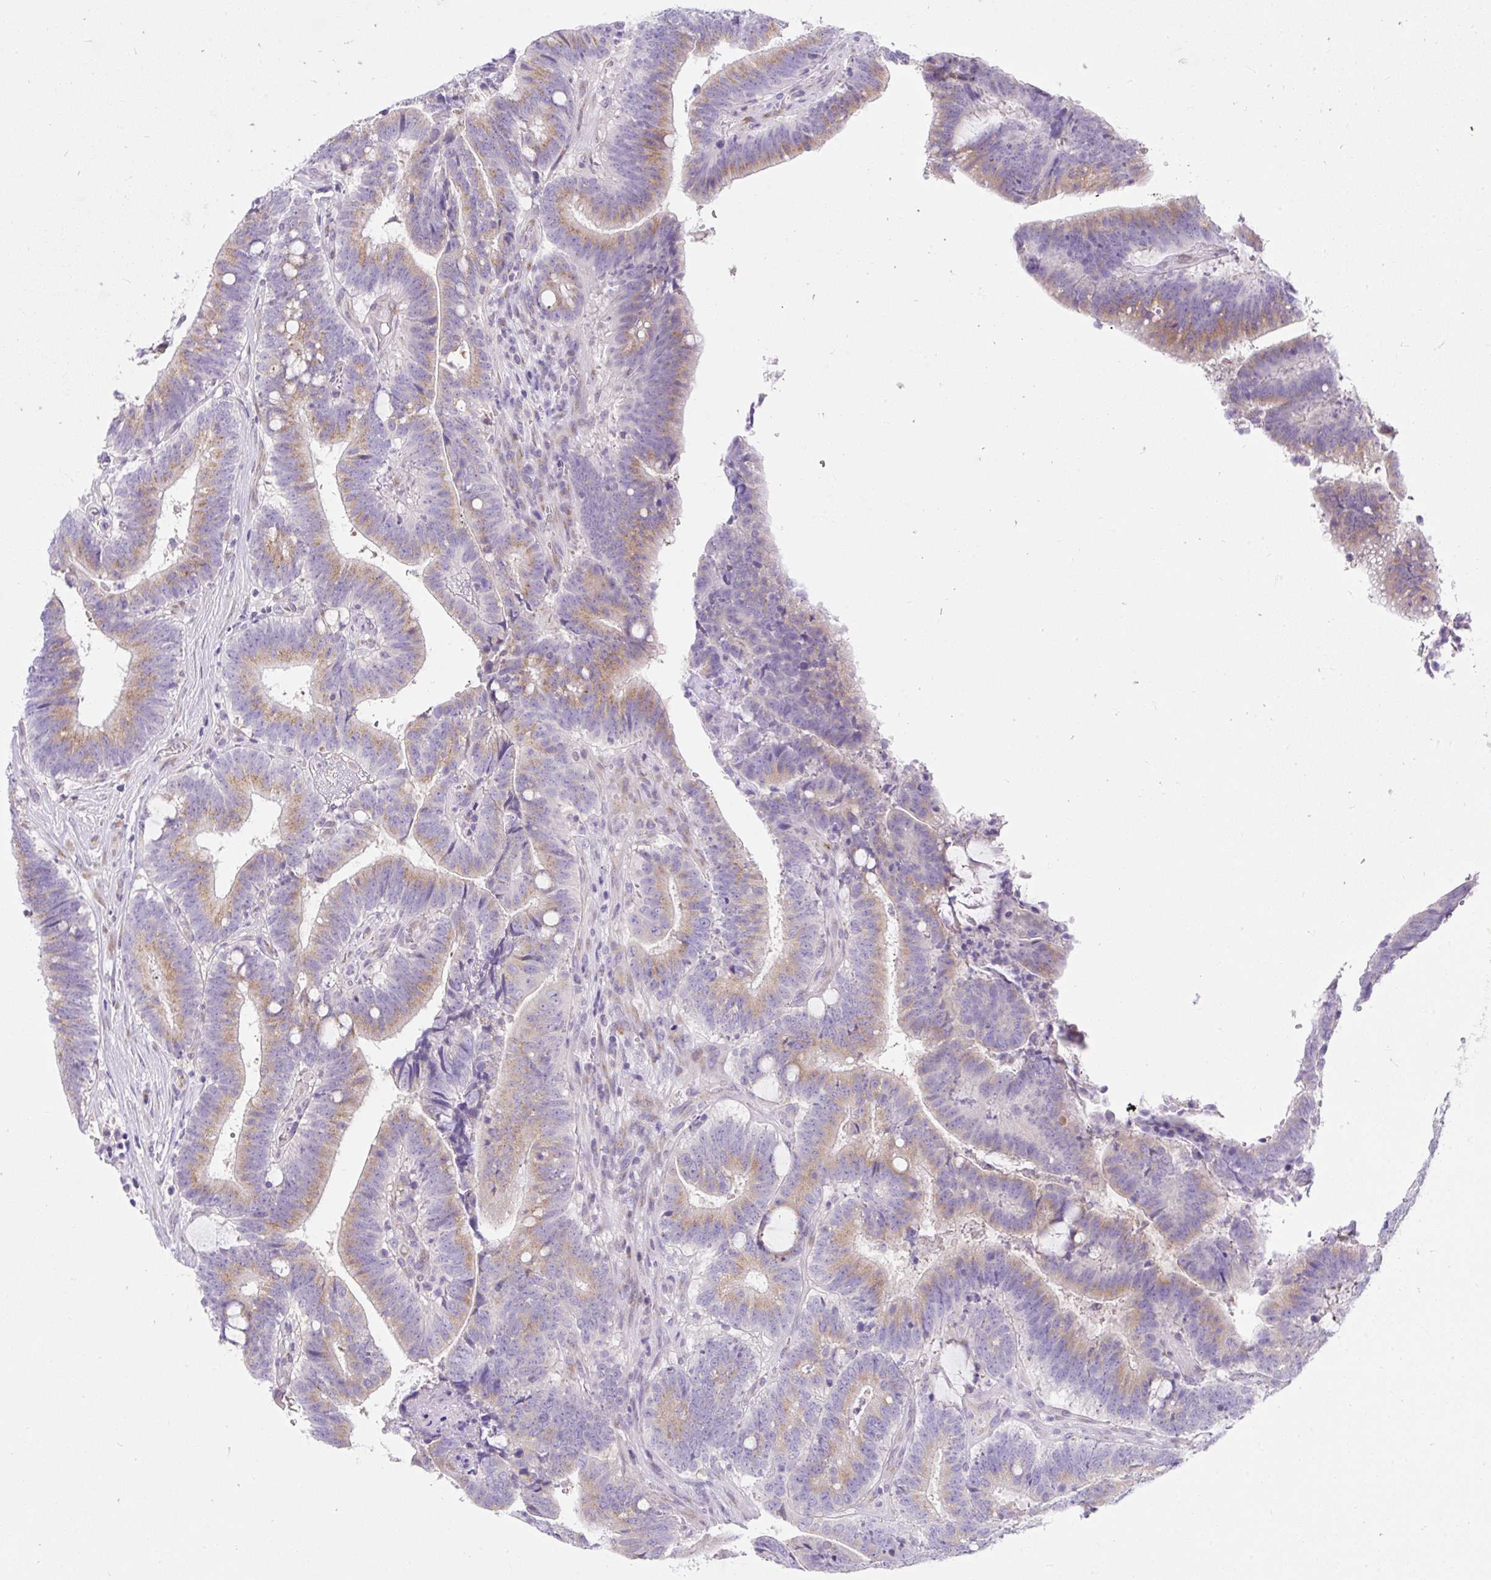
{"staining": {"intensity": "moderate", "quantity": "25%-75%", "location": "cytoplasmic/membranous"}, "tissue": "colorectal cancer", "cell_type": "Tumor cells", "image_type": "cancer", "snomed": [{"axis": "morphology", "description": "Adenocarcinoma, NOS"}, {"axis": "topography", "description": "Colon"}], "caption": "Immunohistochemistry (IHC) of human colorectal cancer displays medium levels of moderate cytoplasmic/membranous expression in approximately 25%-75% of tumor cells.", "gene": "GOLGA8A", "patient": {"sex": "female", "age": 43}}